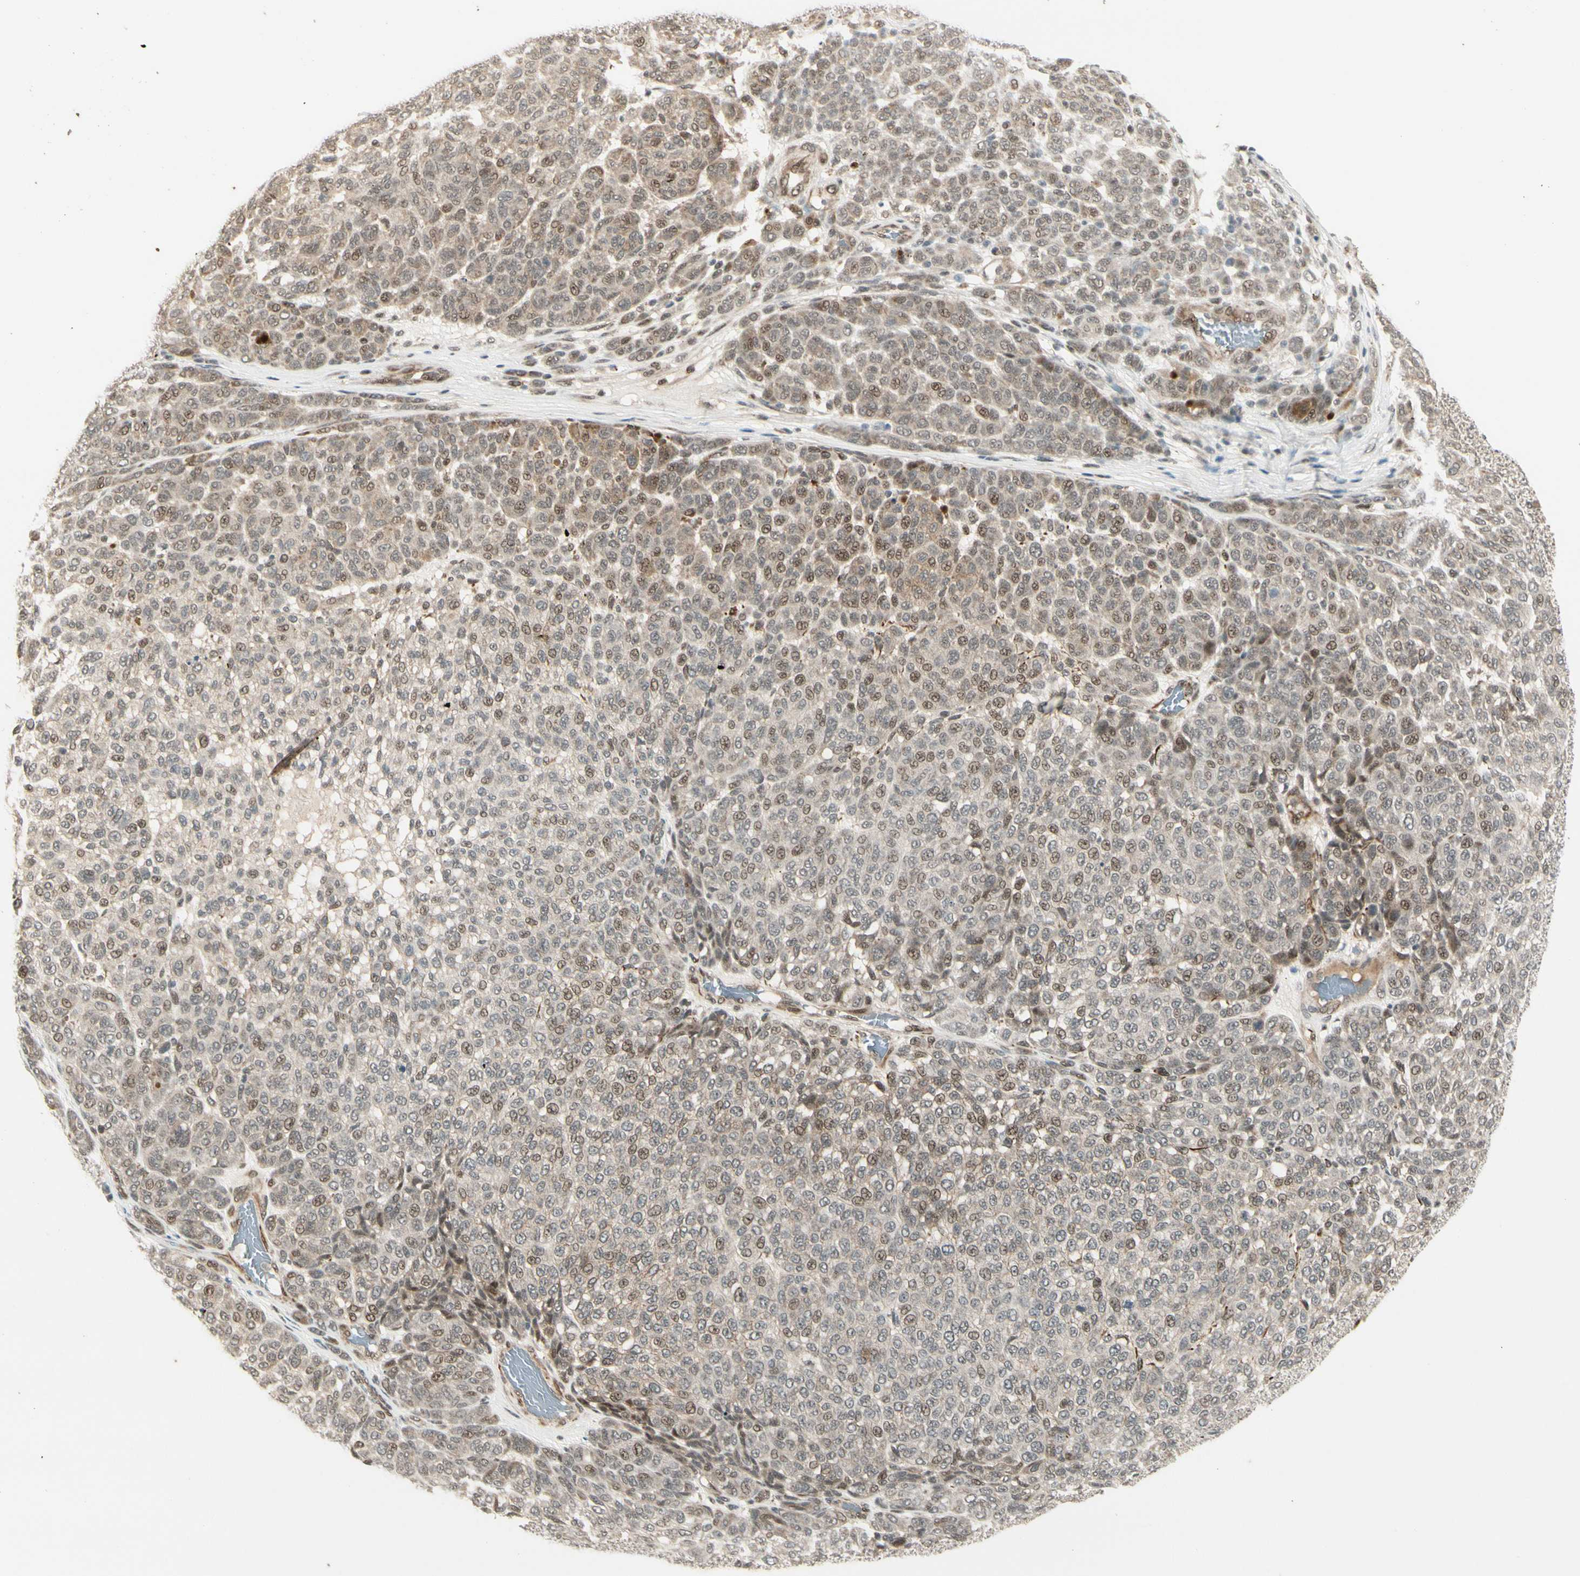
{"staining": {"intensity": "weak", "quantity": "25%-75%", "location": "nuclear"}, "tissue": "melanoma", "cell_type": "Tumor cells", "image_type": "cancer", "snomed": [{"axis": "morphology", "description": "Malignant melanoma, NOS"}, {"axis": "topography", "description": "Skin"}], "caption": "There is low levels of weak nuclear expression in tumor cells of melanoma, as demonstrated by immunohistochemical staining (brown color).", "gene": "CDK11A", "patient": {"sex": "male", "age": 59}}